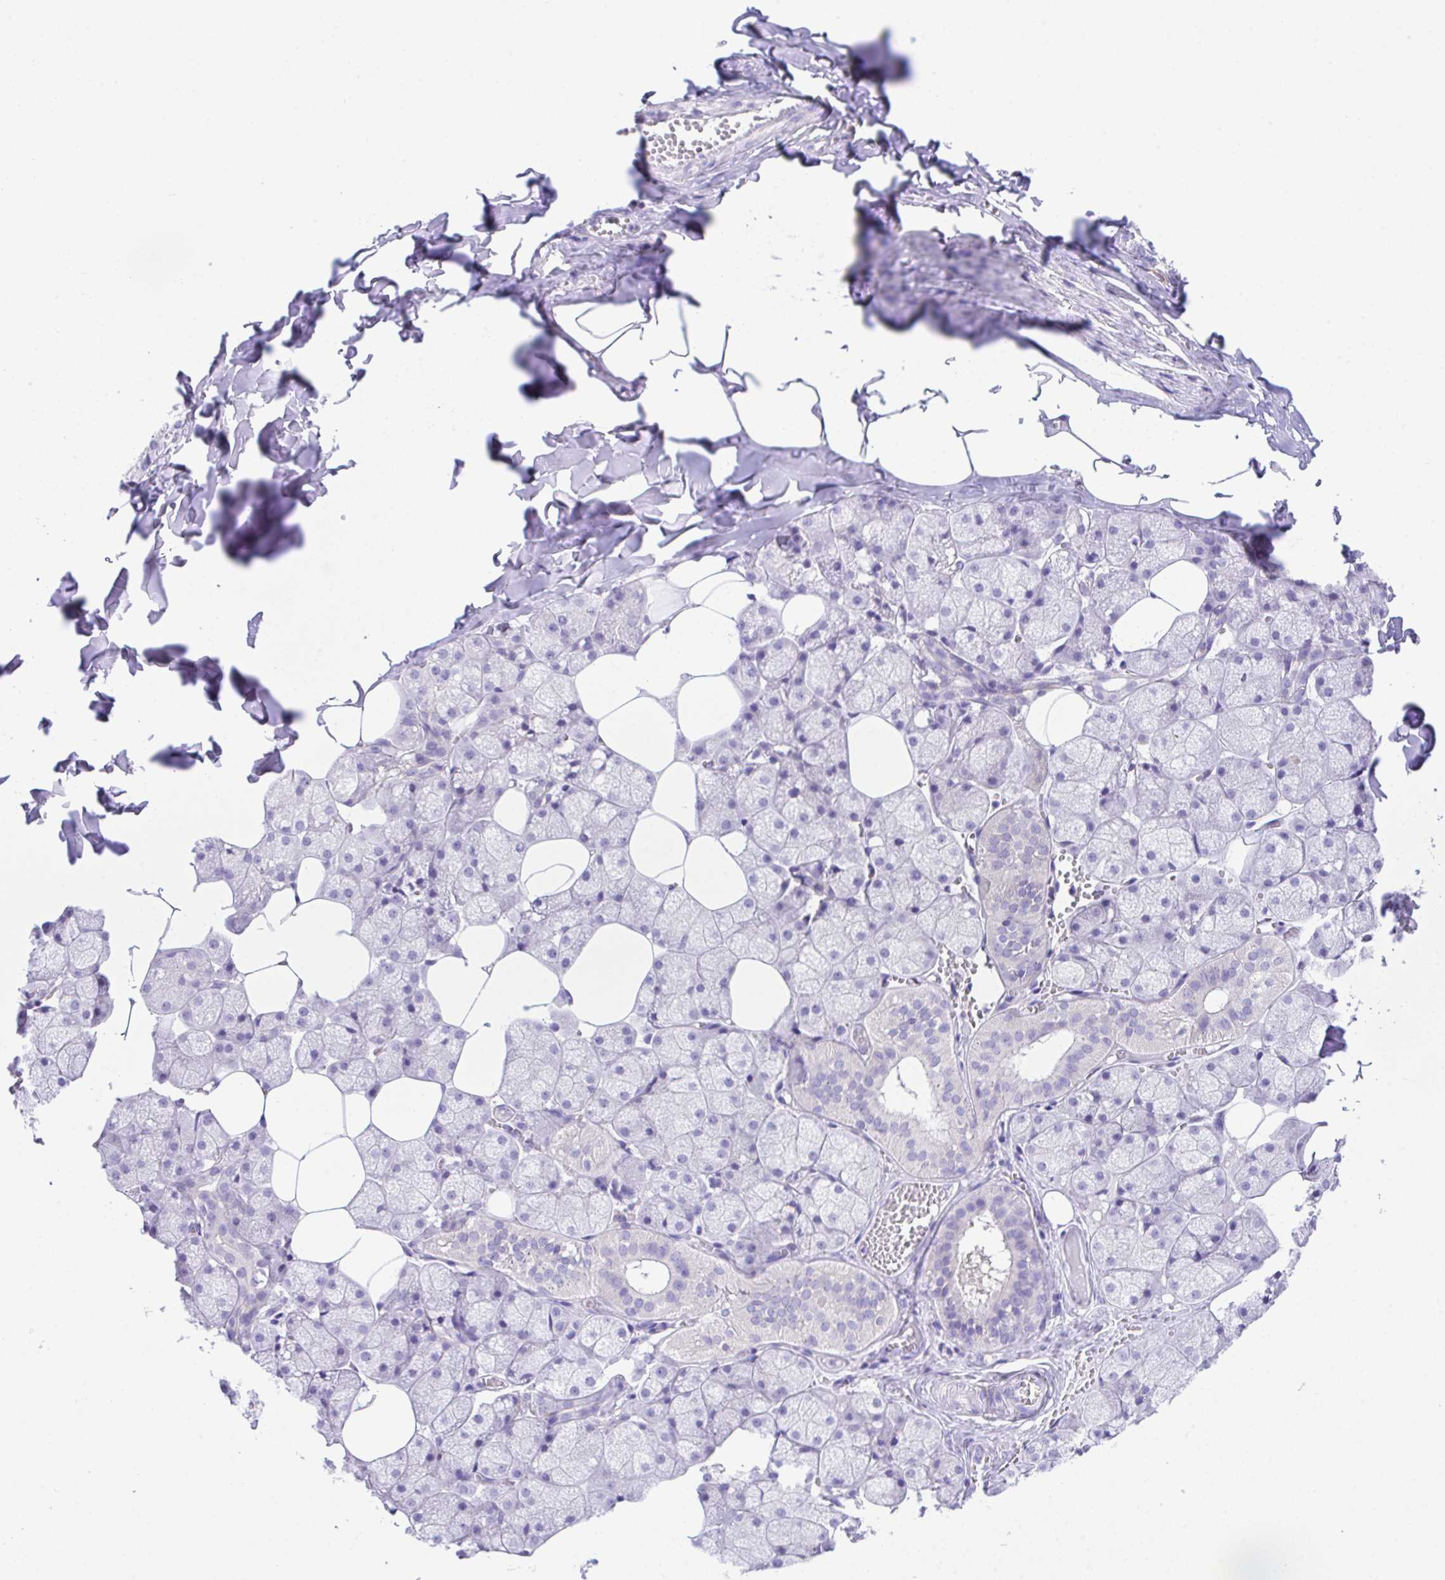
{"staining": {"intensity": "moderate", "quantity": "<25%", "location": "cytoplasmic/membranous"}, "tissue": "salivary gland", "cell_type": "Glandular cells", "image_type": "normal", "snomed": [{"axis": "morphology", "description": "Normal tissue, NOS"}, {"axis": "topography", "description": "Salivary gland"}, {"axis": "topography", "description": "Peripheral nerve tissue"}], "caption": "IHC (DAB (3,3'-diaminobenzidine)) staining of unremarkable salivary gland reveals moderate cytoplasmic/membranous protein expression in approximately <25% of glandular cells. The protein is shown in brown color, while the nuclei are stained blue.", "gene": "HACD4", "patient": {"sex": "male", "age": 38}}